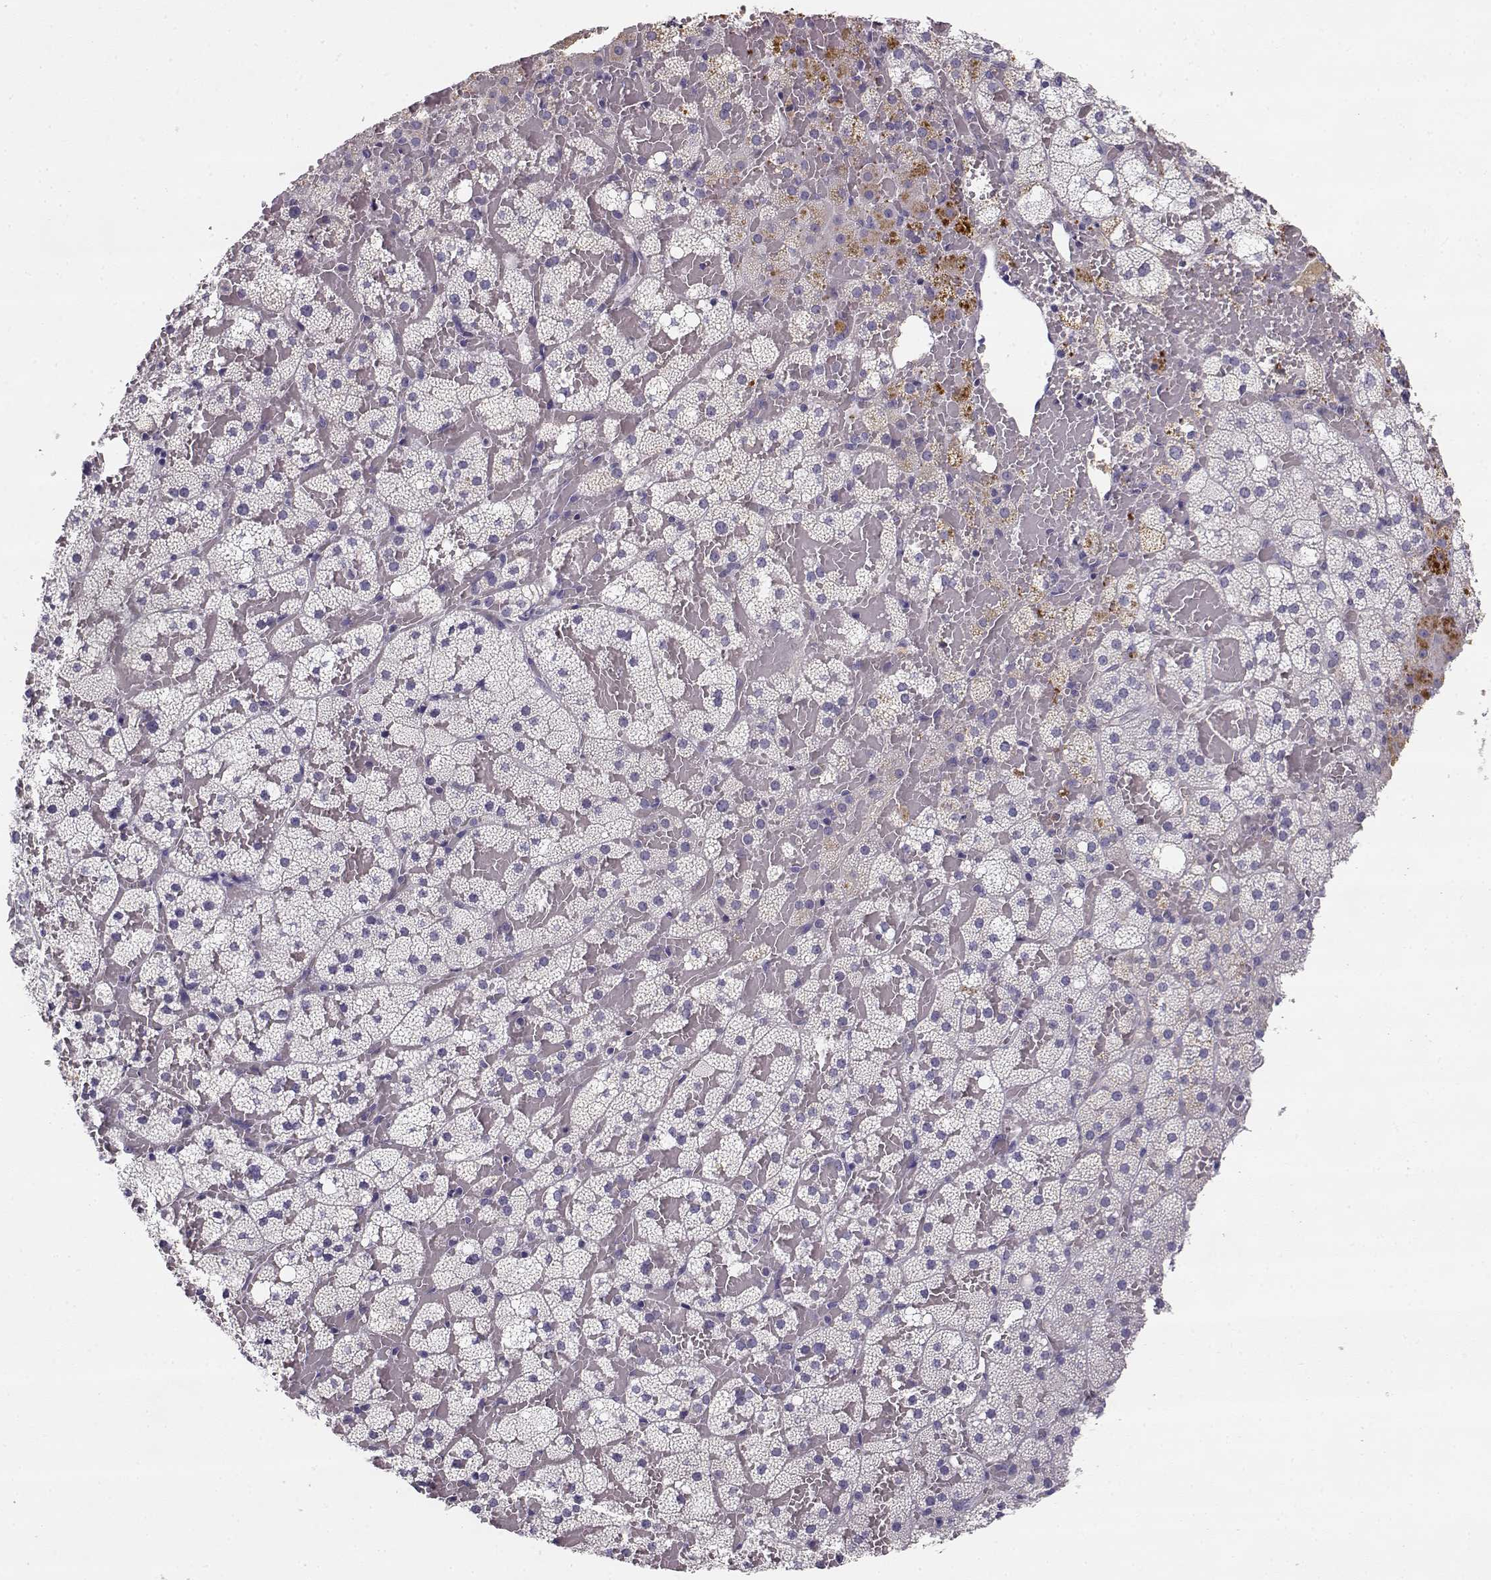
{"staining": {"intensity": "negative", "quantity": "none", "location": "none"}, "tissue": "adrenal gland", "cell_type": "Glandular cells", "image_type": "normal", "snomed": [{"axis": "morphology", "description": "Normal tissue, NOS"}, {"axis": "topography", "description": "Adrenal gland"}], "caption": "This histopathology image is of unremarkable adrenal gland stained with IHC to label a protein in brown with the nuclei are counter-stained blue. There is no staining in glandular cells.", "gene": "SLCO6A1", "patient": {"sex": "male", "age": 53}}